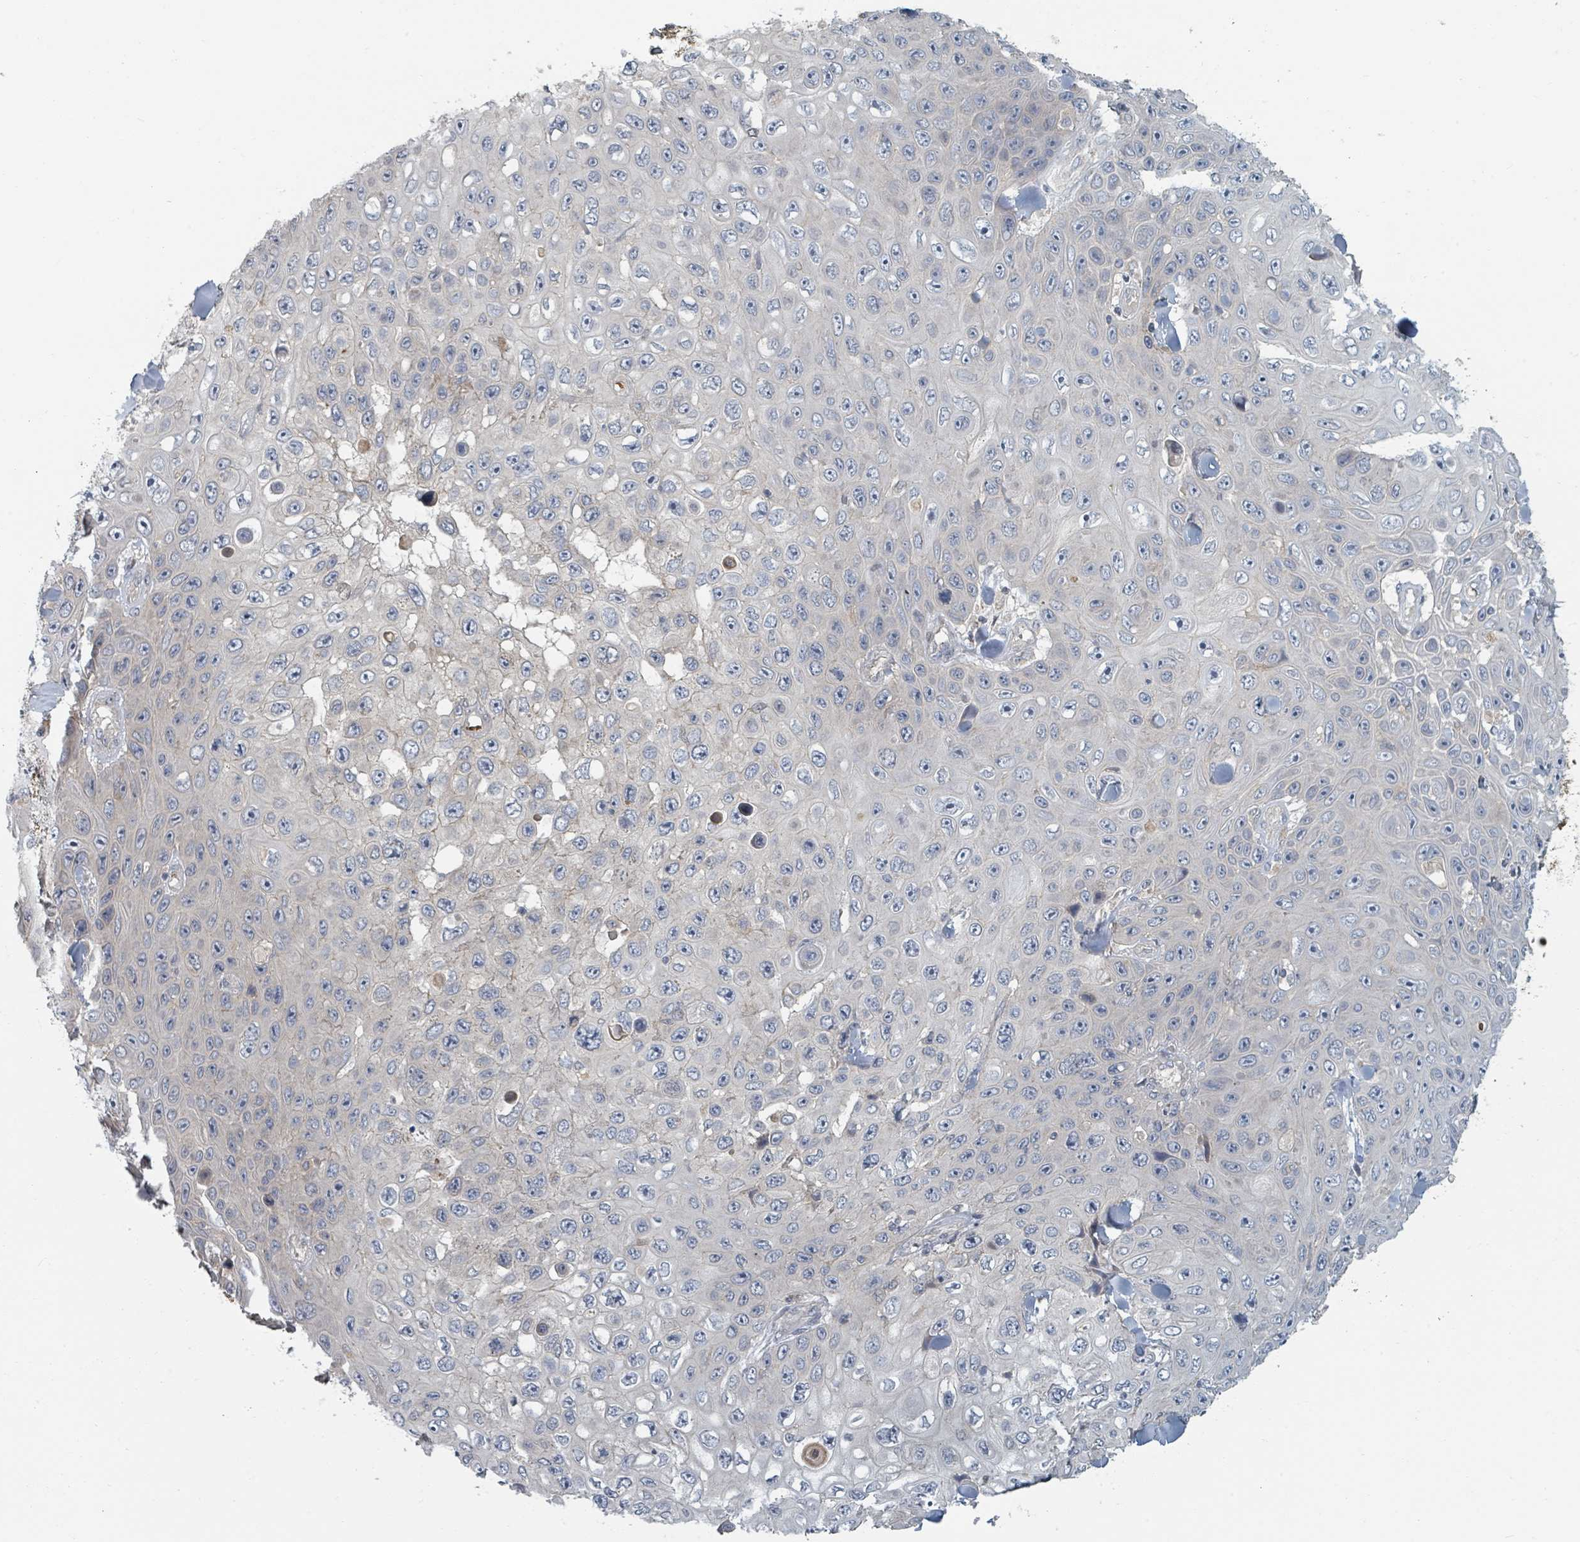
{"staining": {"intensity": "negative", "quantity": "none", "location": "none"}, "tissue": "skin cancer", "cell_type": "Tumor cells", "image_type": "cancer", "snomed": [{"axis": "morphology", "description": "Squamous cell carcinoma, NOS"}, {"axis": "topography", "description": "Skin"}], "caption": "Histopathology image shows no protein staining in tumor cells of skin cancer tissue.", "gene": "TRPC4AP", "patient": {"sex": "male", "age": 82}}